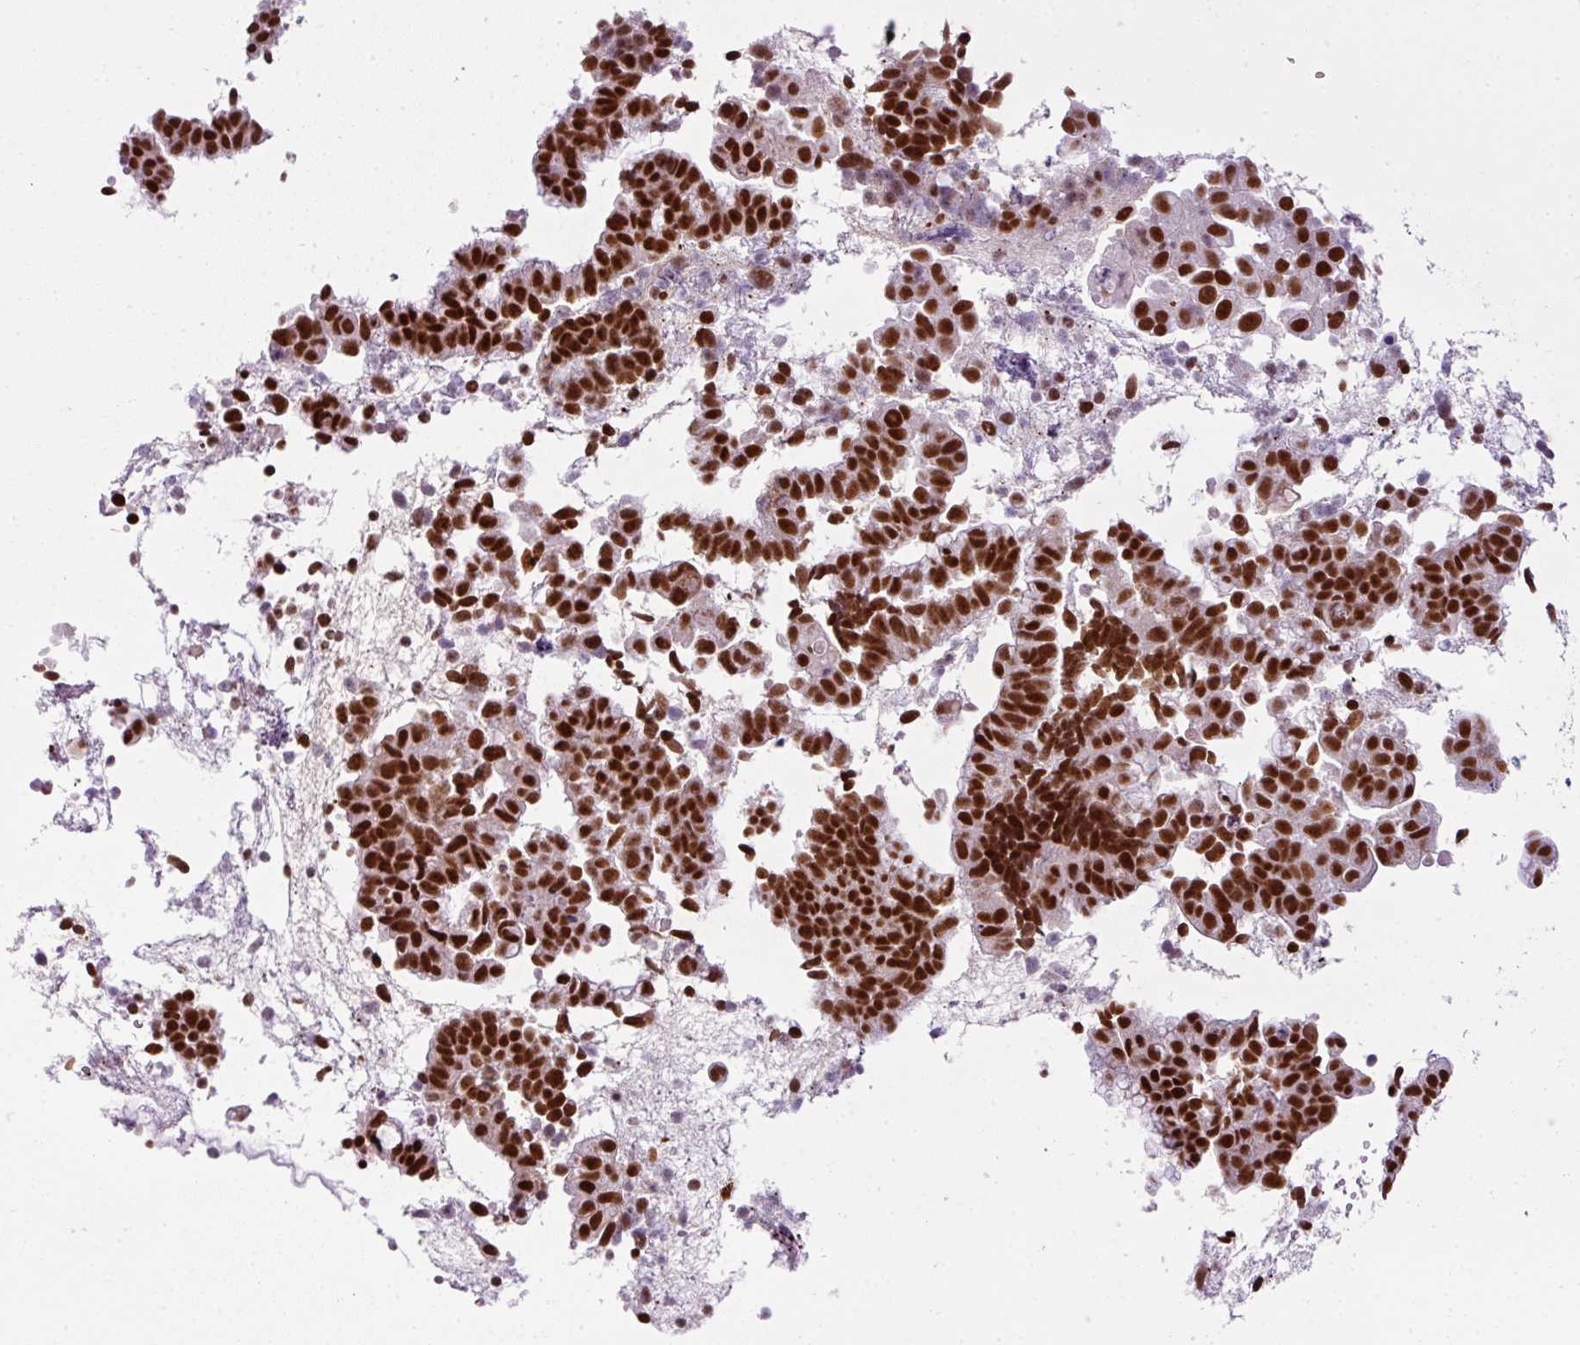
{"staining": {"intensity": "strong", "quantity": ">75%", "location": "nuclear"}, "tissue": "endometrial cancer", "cell_type": "Tumor cells", "image_type": "cancer", "snomed": [{"axis": "morphology", "description": "Adenocarcinoma, NOS"}, {"axis": "topography", "description": "Endometrium"}], "caption": "Endometrial cancer (adenocarcinoma) tissue reveals strong nuclear staining in about >75% of tumor cells, visualized by immunohistochemistry. (DAB (3,3'-diaminobenzidine) = brown stain, brightfield microscopy at high magnification).", "gene": "ARL6IP4", "patient": {"sex": "female", "age": 76}}